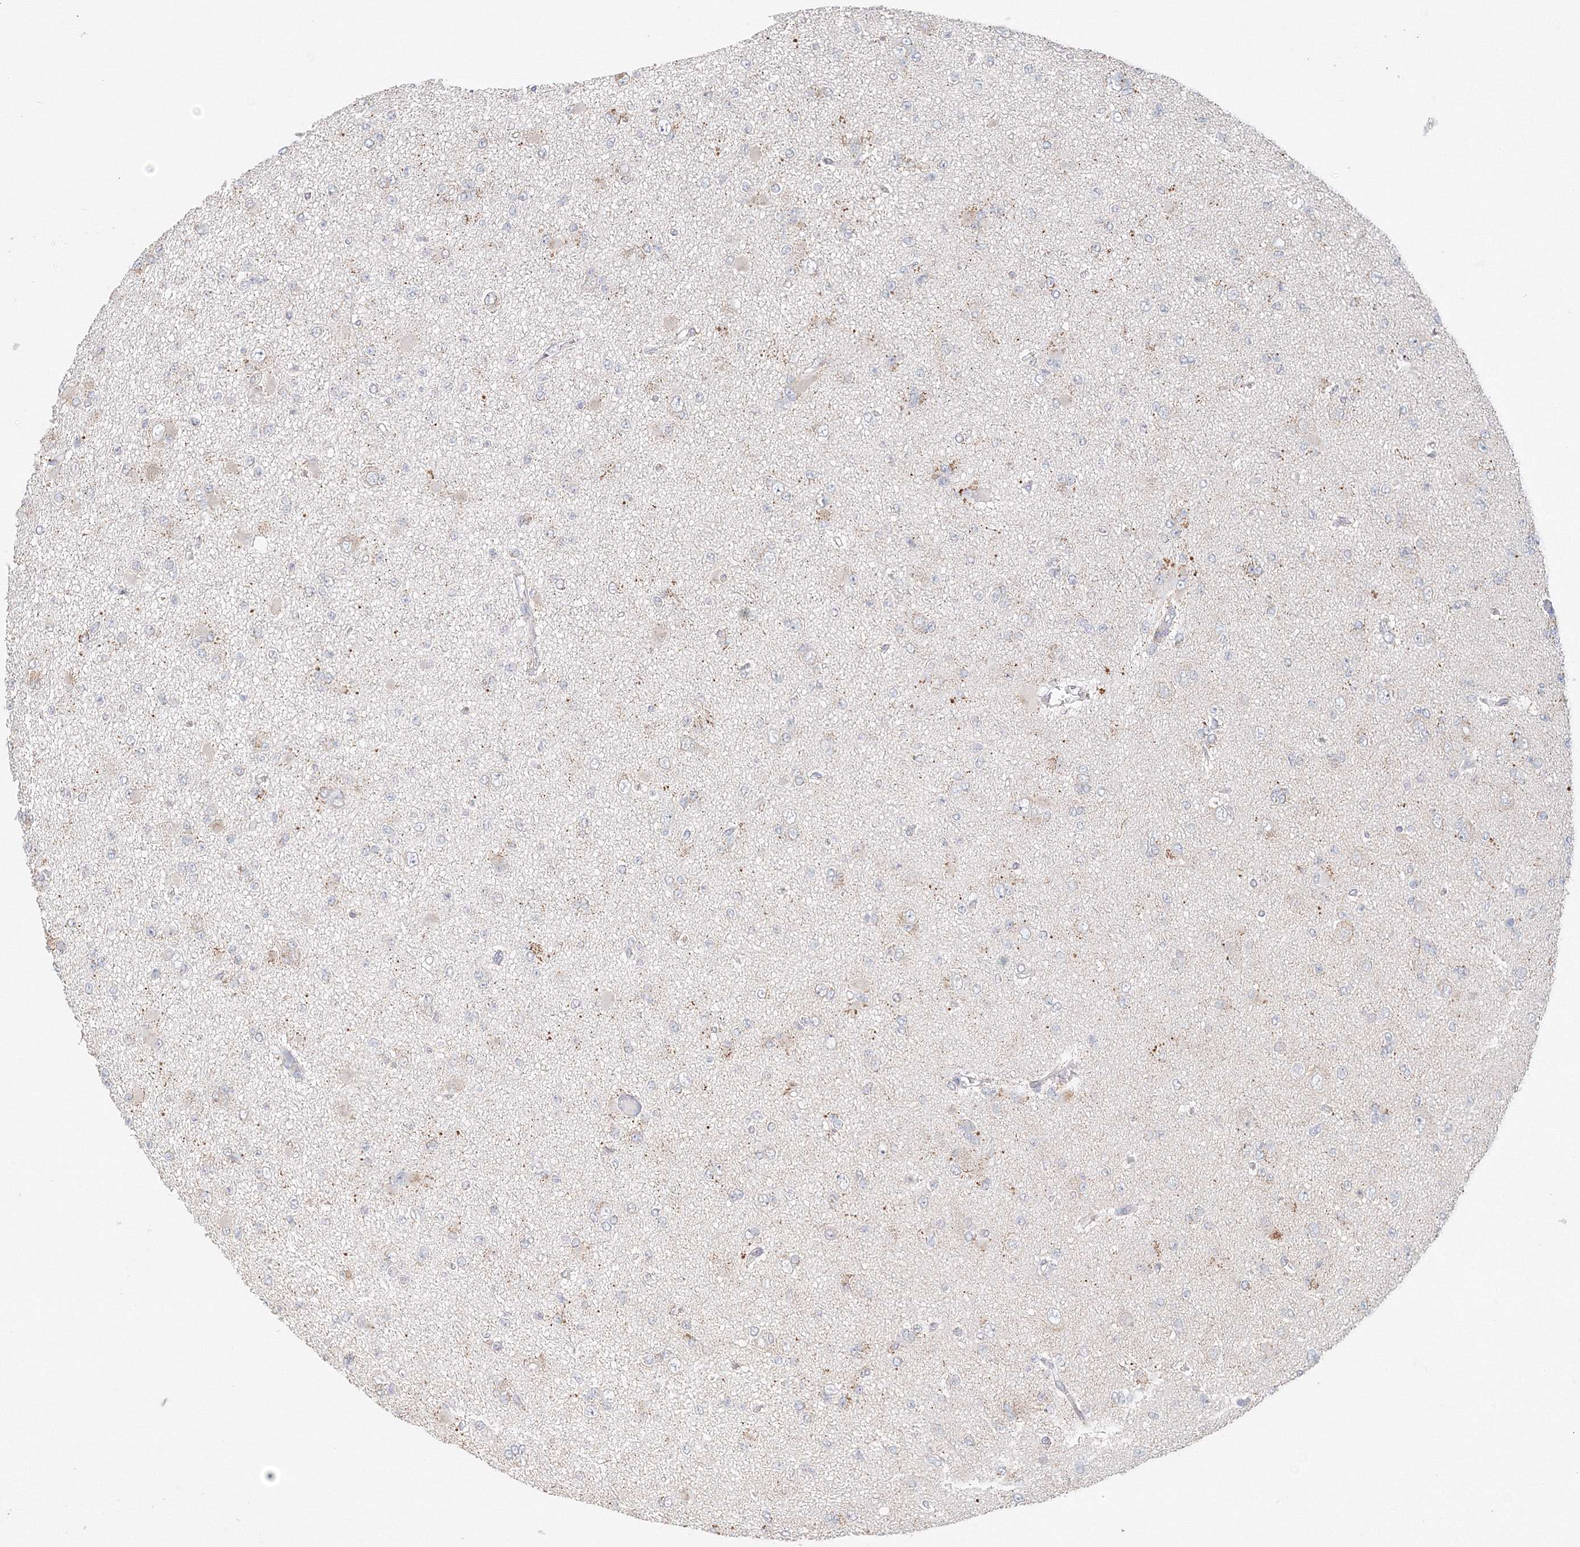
{"staining": {"intensity": "negative", "quantity": "none", "location": "none"}, "tissue": "glioma", "cell_type": "Tumor cells", "image_type": "cancer", "snomed": [{"axis": "morphology", "description": "Glioma, malignant, Low grade"}, {"axis": "topography", "description": "Brain"}], "caption": "A micrograph of human glioma is negative for staining in tumor cells.", "gene": "DHRS12", "patient": {"sex": "female", "age": 22}}